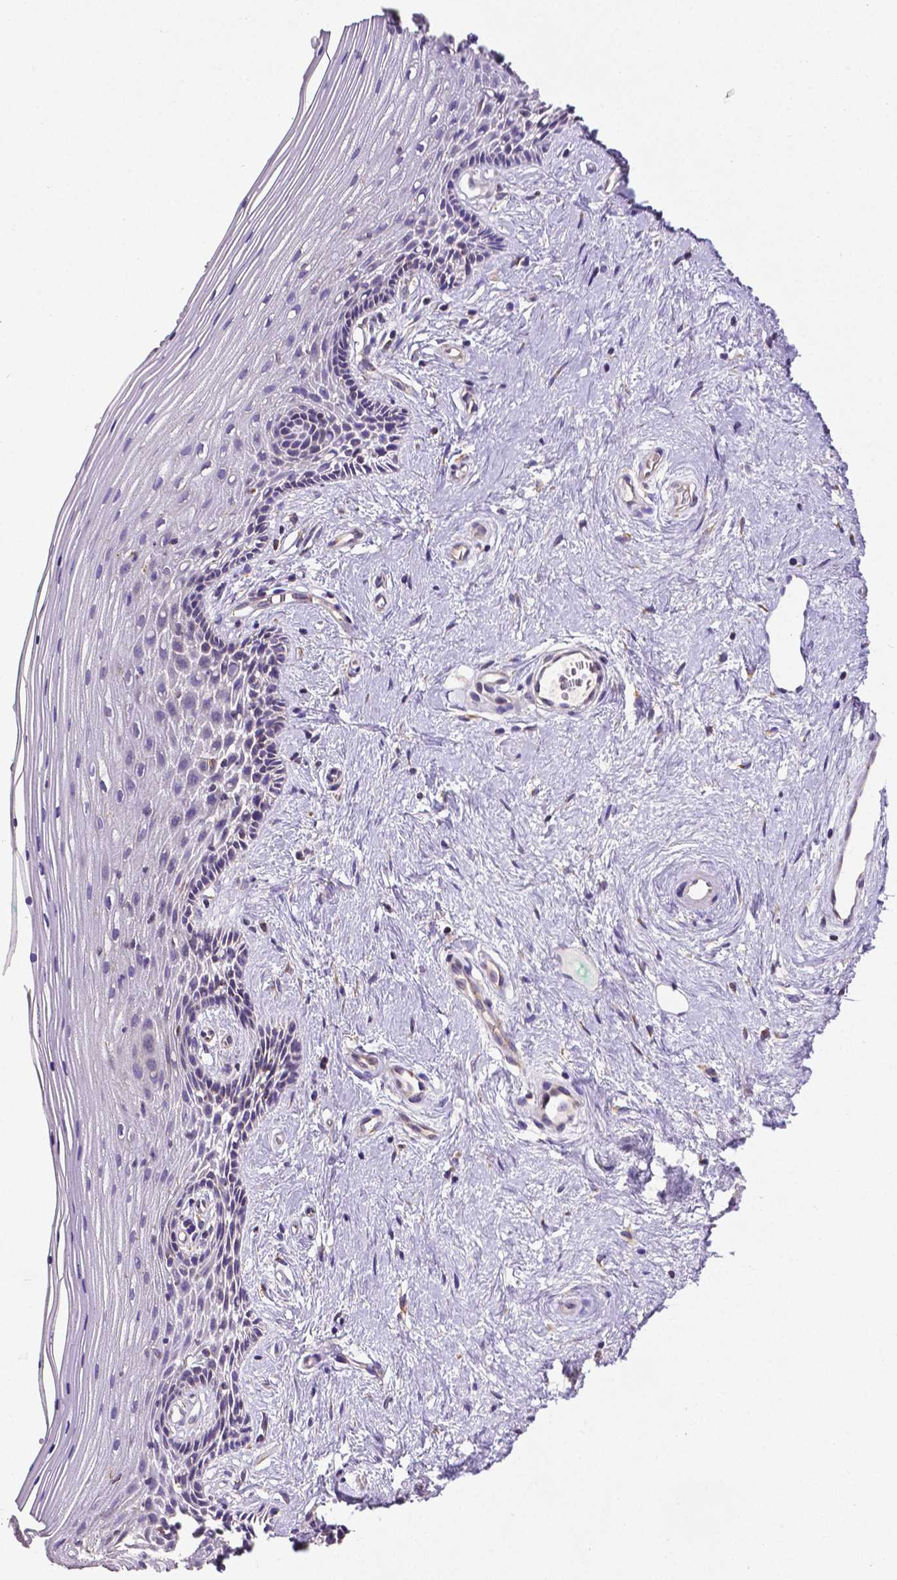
{"staining": {"intensity": "negative", "quantity": "none", "location": "none"}, "tissue": "vagina", "cell_type": "Squamous epithelial cells", "image_type": "normal", "snomed": [{"axis": "morphology", "description": "Normal tissue, NOS"}, {"axis": "topography", "description": "Vagina"}], "caption": "Immunohistochemical staining of benign vagina reveals no significant staining in squamous epithelial cells.", "gene": "MTDH", "patient": {"sex": "female", "age": 45}}